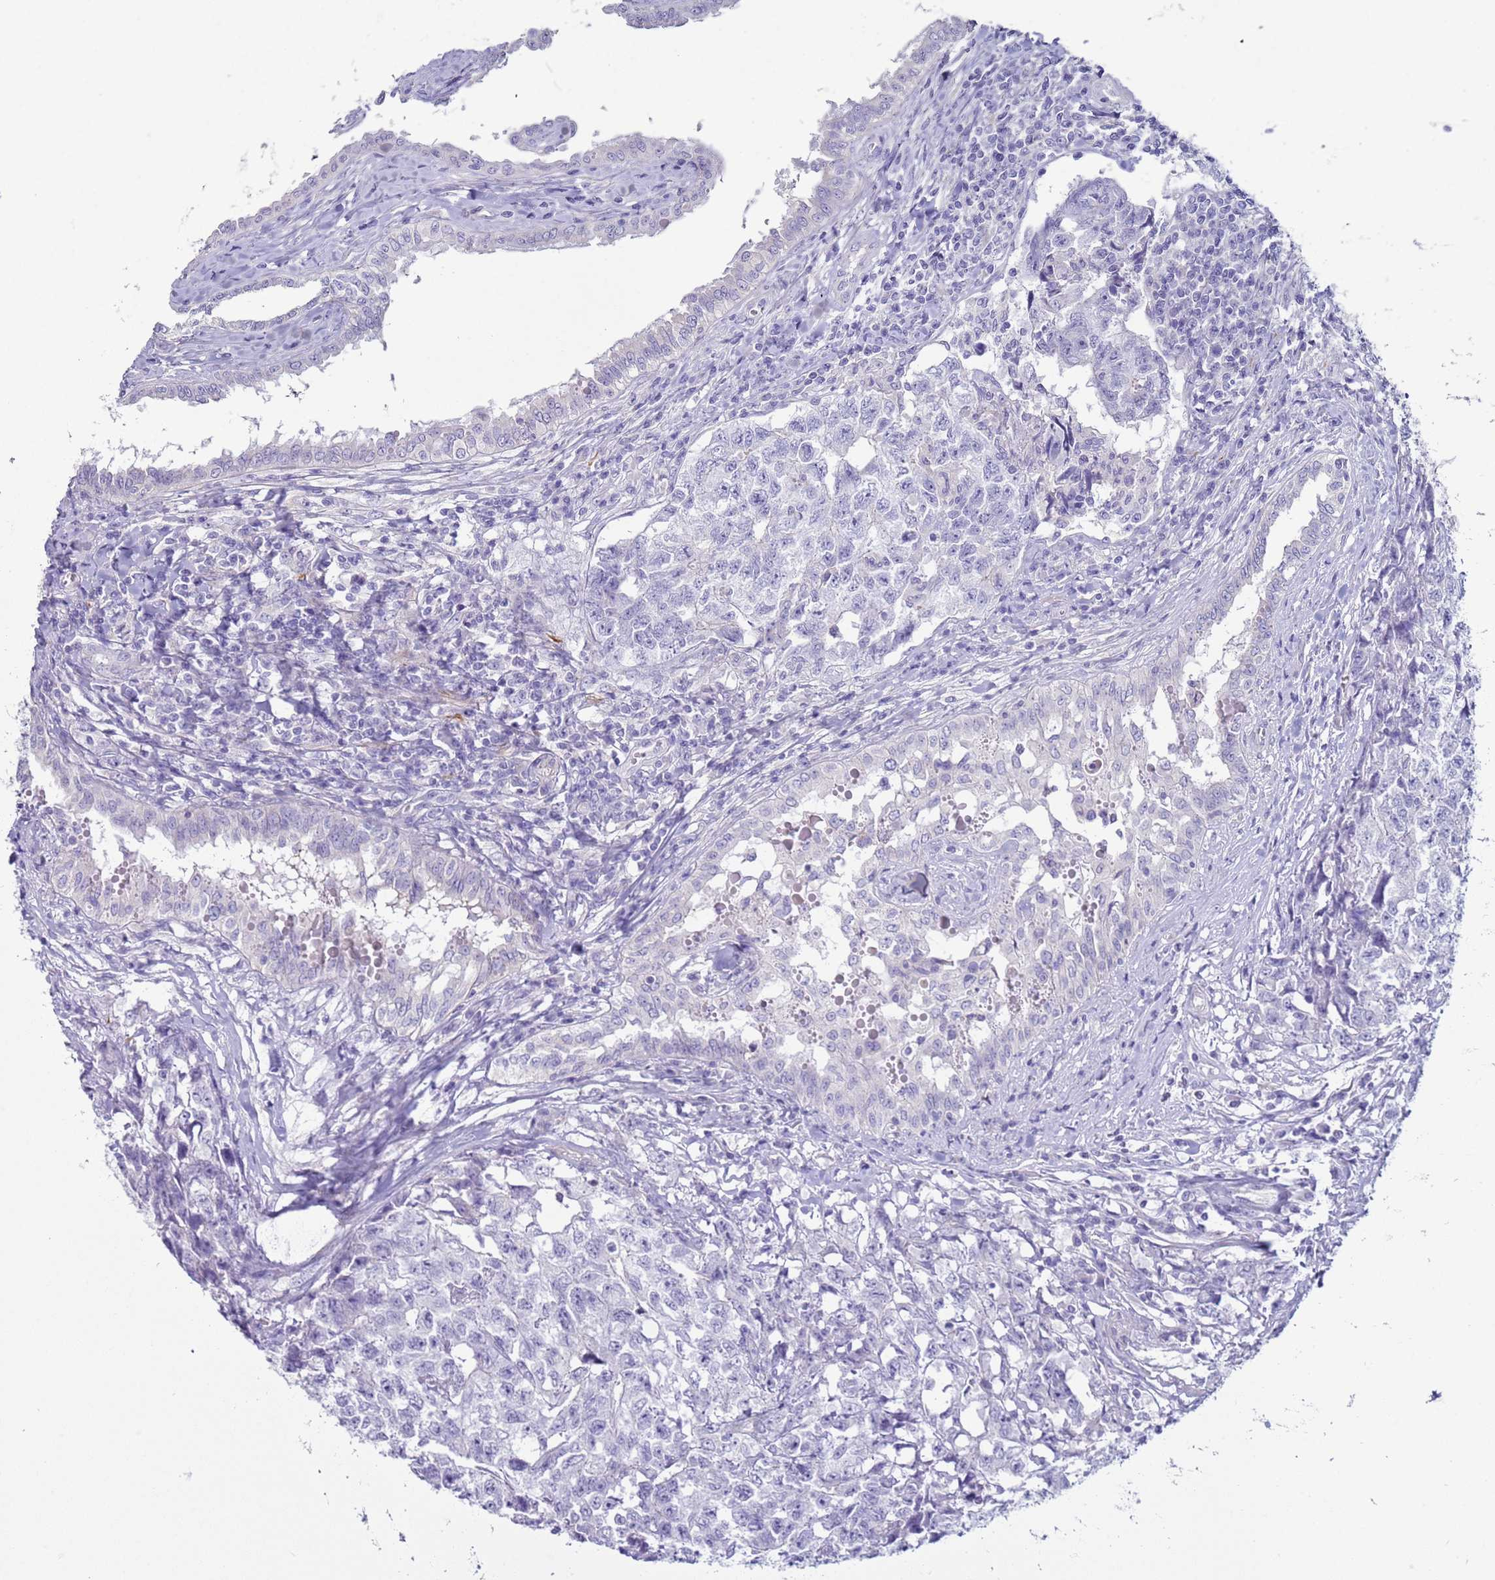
{"staining": {"intensity": "negative", "quantity": "none", "location": "none"}, "tissue": "testis cancer", "cell_type": "Tumor cells", "image_type": "cancer", "snomed": [{"axis": "morphology", "description": "Carcinoma, Embryonal, NOS"}, {"axis": "topography", "description": "Testis"}], "caption": "High magnification brightfield microscopy of embryonal carcinoma (testis) stained with DAB (3,3'-diaminobenzidine) (brown) and counterstained with hematoxylin (blue): tumor cells show no significant positivity.", "gene": "NPAP1", "patient": {"sex": "male", "age": 31}}